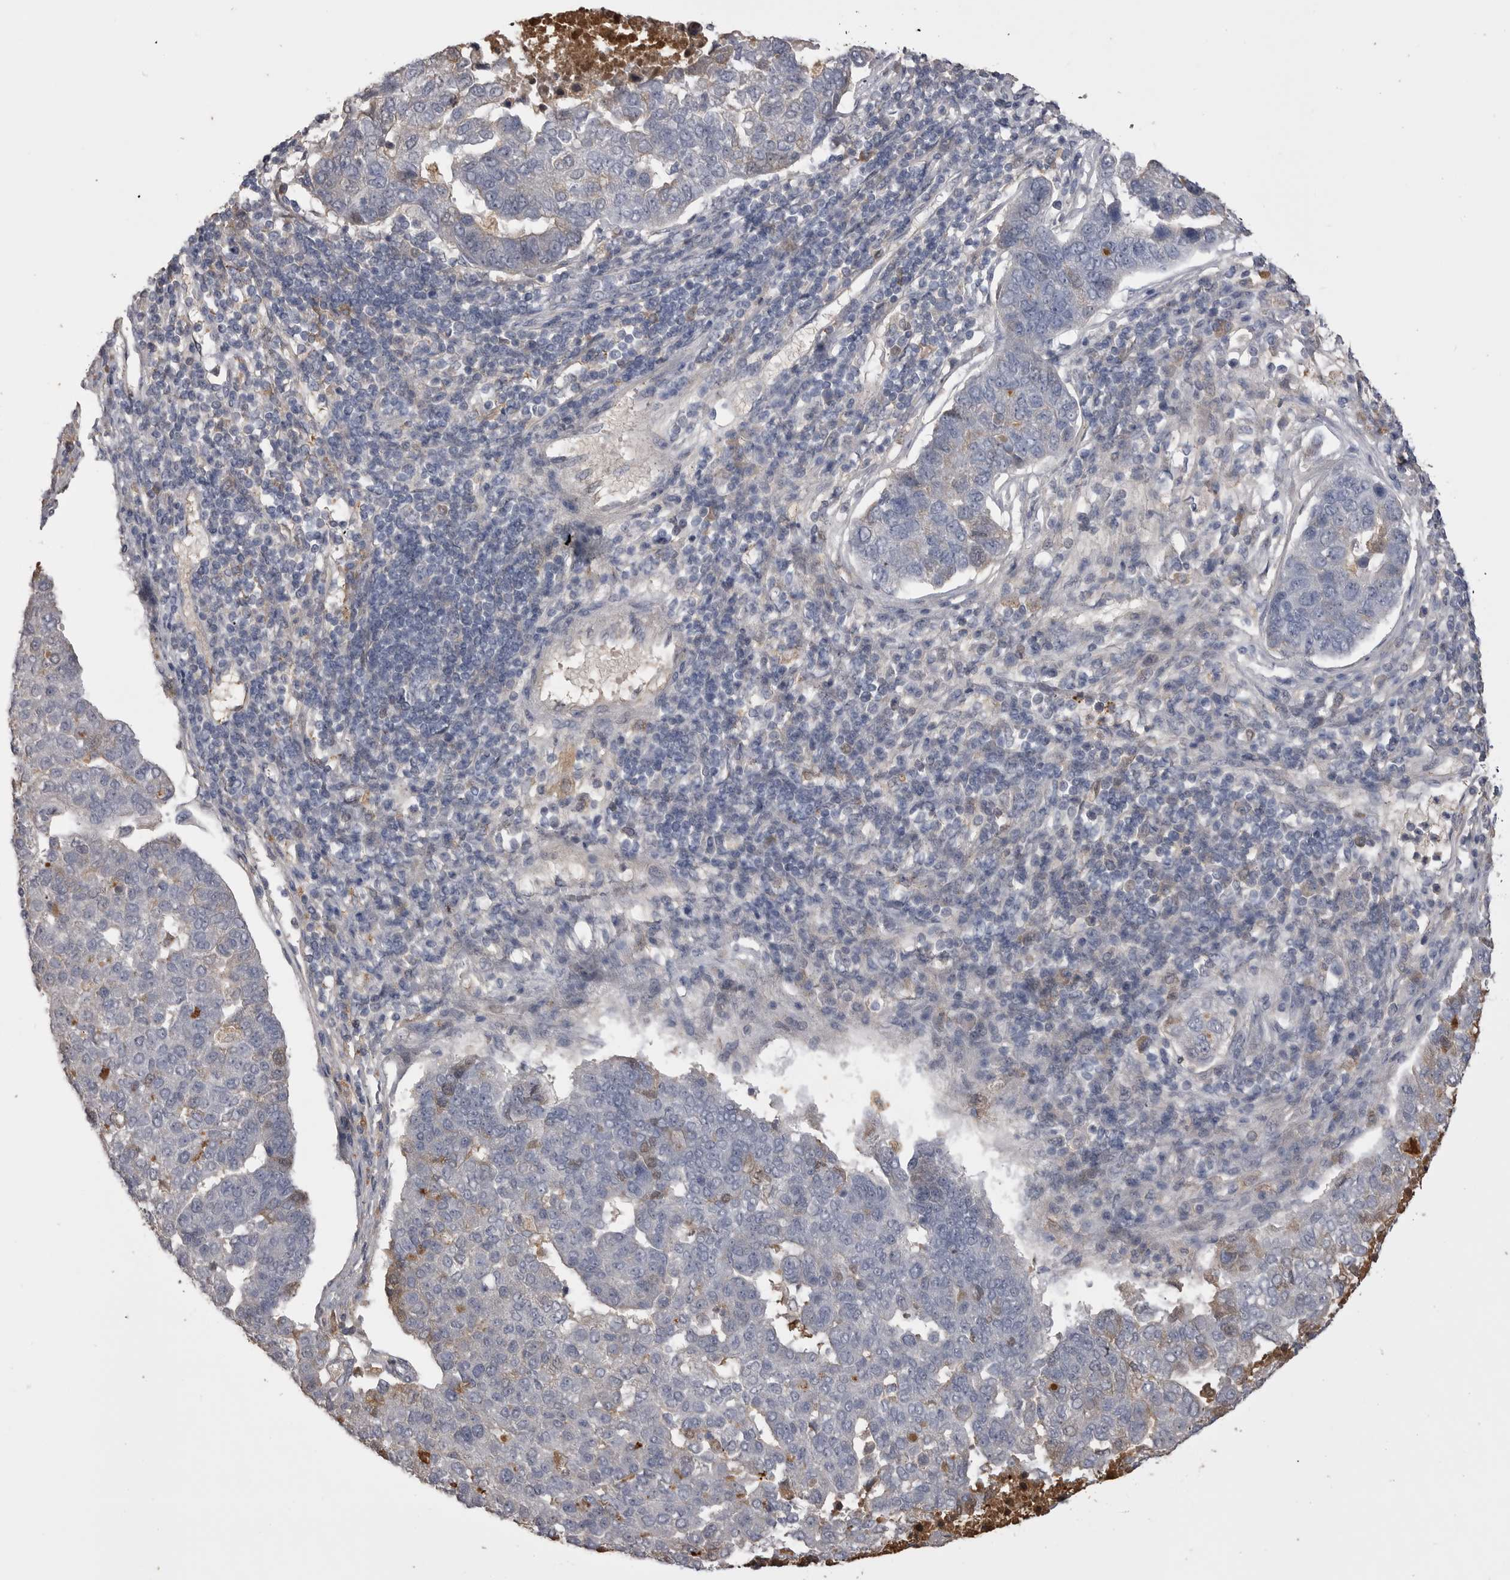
{"staining": {"intensity": "weak", "quantity": "<25%", "location": "nuclear"}, "tissue": "pancreatic cancer", "cell_type": "Tumor cells", "image_type": "cancer", "snomed": [{"axis": "morphology", "description": "Adenocarcinoma, NOS"}, {"axis": "topography", "description": "Pancreas"}], "caption": "An immunohistochemistry photomicrograph of pancreatic cancer (adenocarcinoma) is shown. There is no staining in tumor cells of pancreatic cancer (adenocarcinoma).", "gene": "AHSG", "patient": {"sex": "female", "age": 61}}